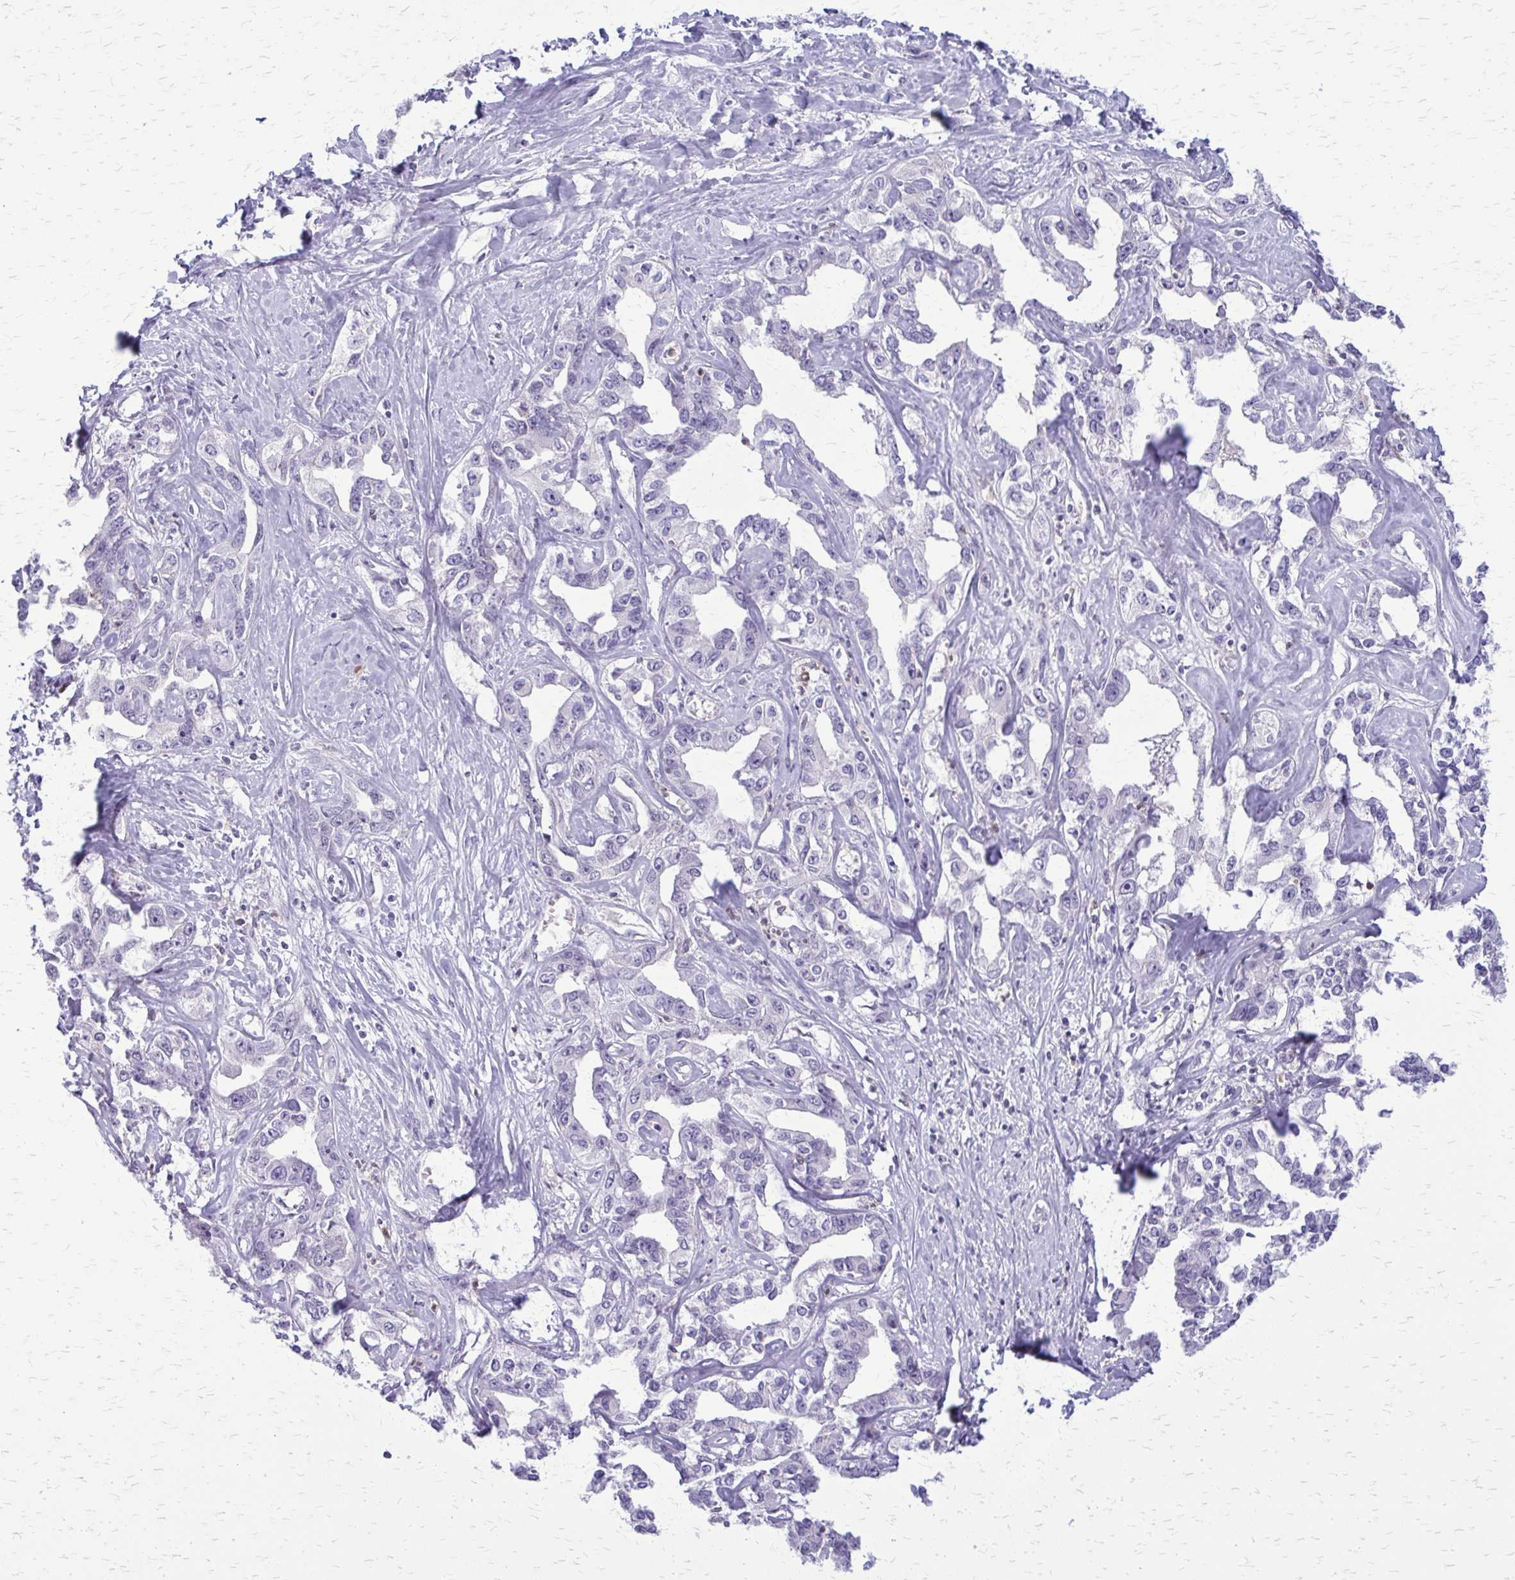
{"staining": {"intensity": "negative", "quantity": "none", "location": "none"}, "tissue": "liver cancer", "cell_type": "Tumor cells", "image_type": "cancer", "snomed": [{"axis": "morphology", "description": "Cholangiocarcinoma"}, {"axis": "topography", "description": "Liver"}], "caption": "A micrograph of liver cancer (cholangiocarcinoma) stained for a protein displays no brown staining in tumor cells. (Immunohistochemistry, brightfield microscopy, high magnification).", "gene": "GLRX", "patient": {"sex": "male", "age": 59}}